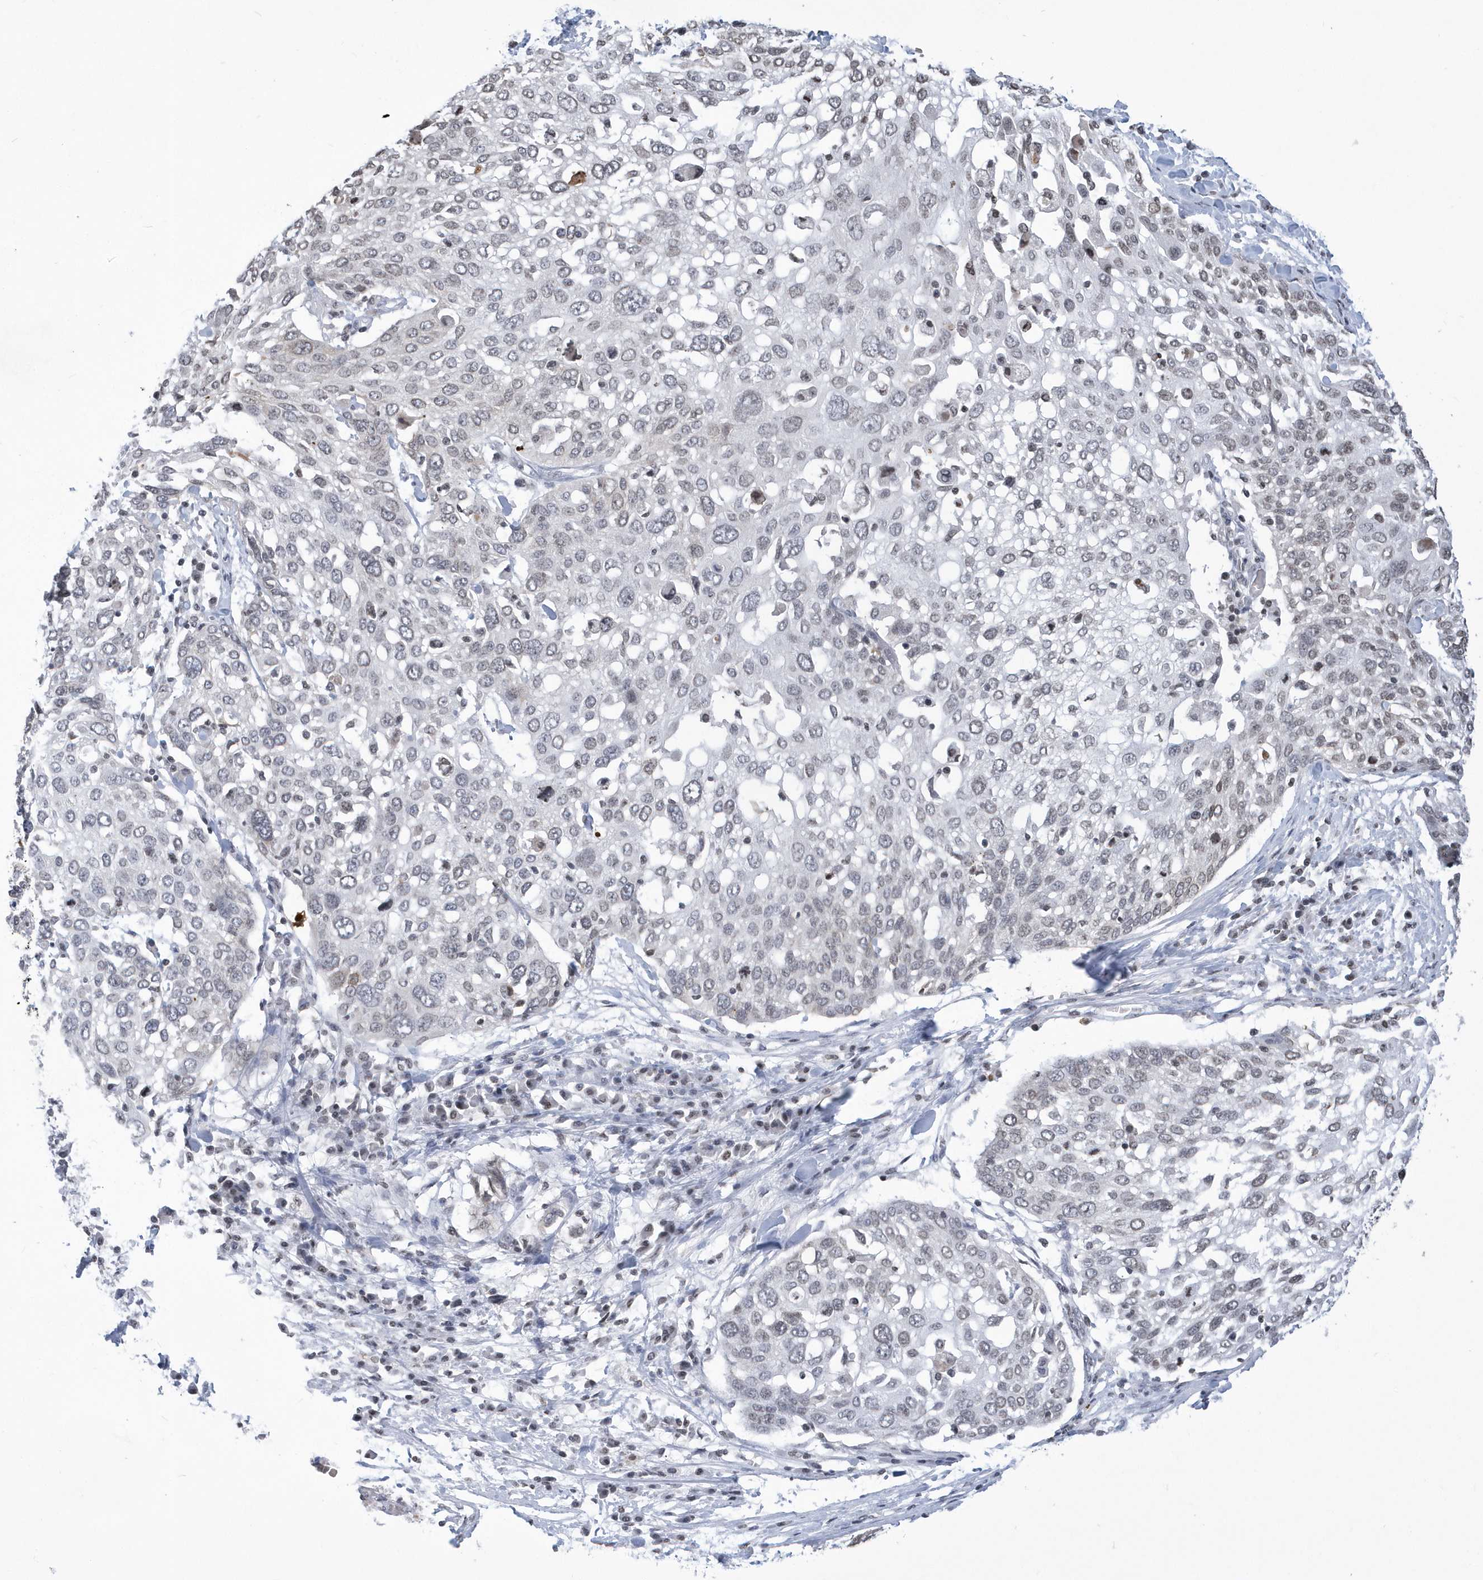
{"staining": {"intensity": "negative", "quantity": "none", "location": "none"}, "tissue": "lung cancer", "cell_type": "Tumor cells", "image_type": "cancer", "snomed": [{"axis": "morphology", "description": "Squamous cell carcinoma, NOS"}, {"axis": "topography", "description": "Lung"}], "caption": "This is a micrograph of immunohistochemistry (IHC) staining of lung cancer, which shows no expression in tumor cells.", "gene": "VWA5B2", "patient": {"sex": "male", "age": 65}}